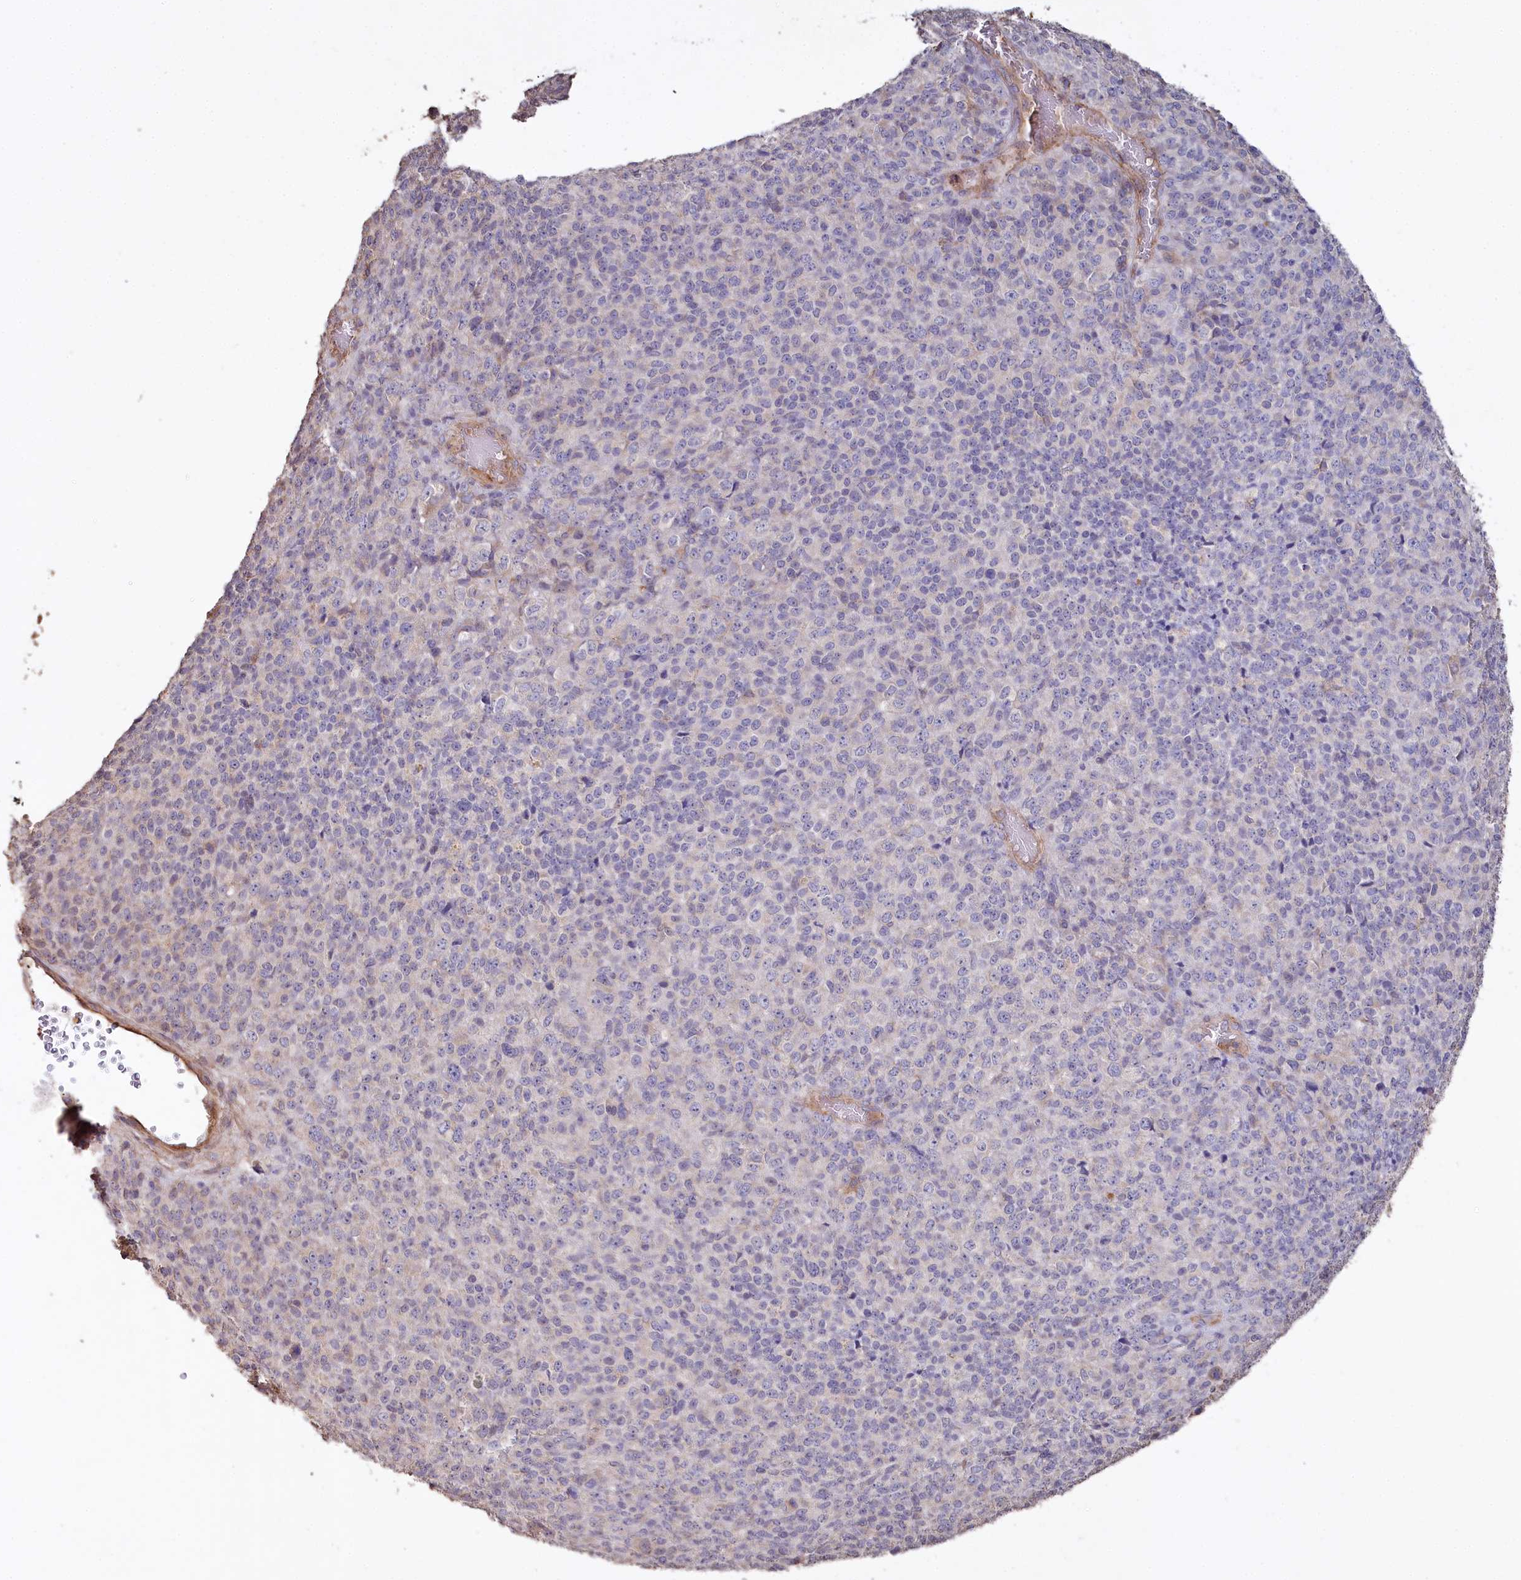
{"staining": {"intensity": "negative", "quantity": "none", "location": "none"}, "tissue": "melanoma", "cell_type": "Tumor cells", "image_type": "cancer", "snomed": [{"axis": "morphology", "description": "Malignant melanoma, Metastatic site"}, {"axis": "topography", "description": "Brain"}], "caption": "Immunohistochemical staining of malignant melanoma (metastatic site) shows no significant positivity in tumor cells.", "gene": "RBP5", "patient": {"sex": "female", "age": 56}}